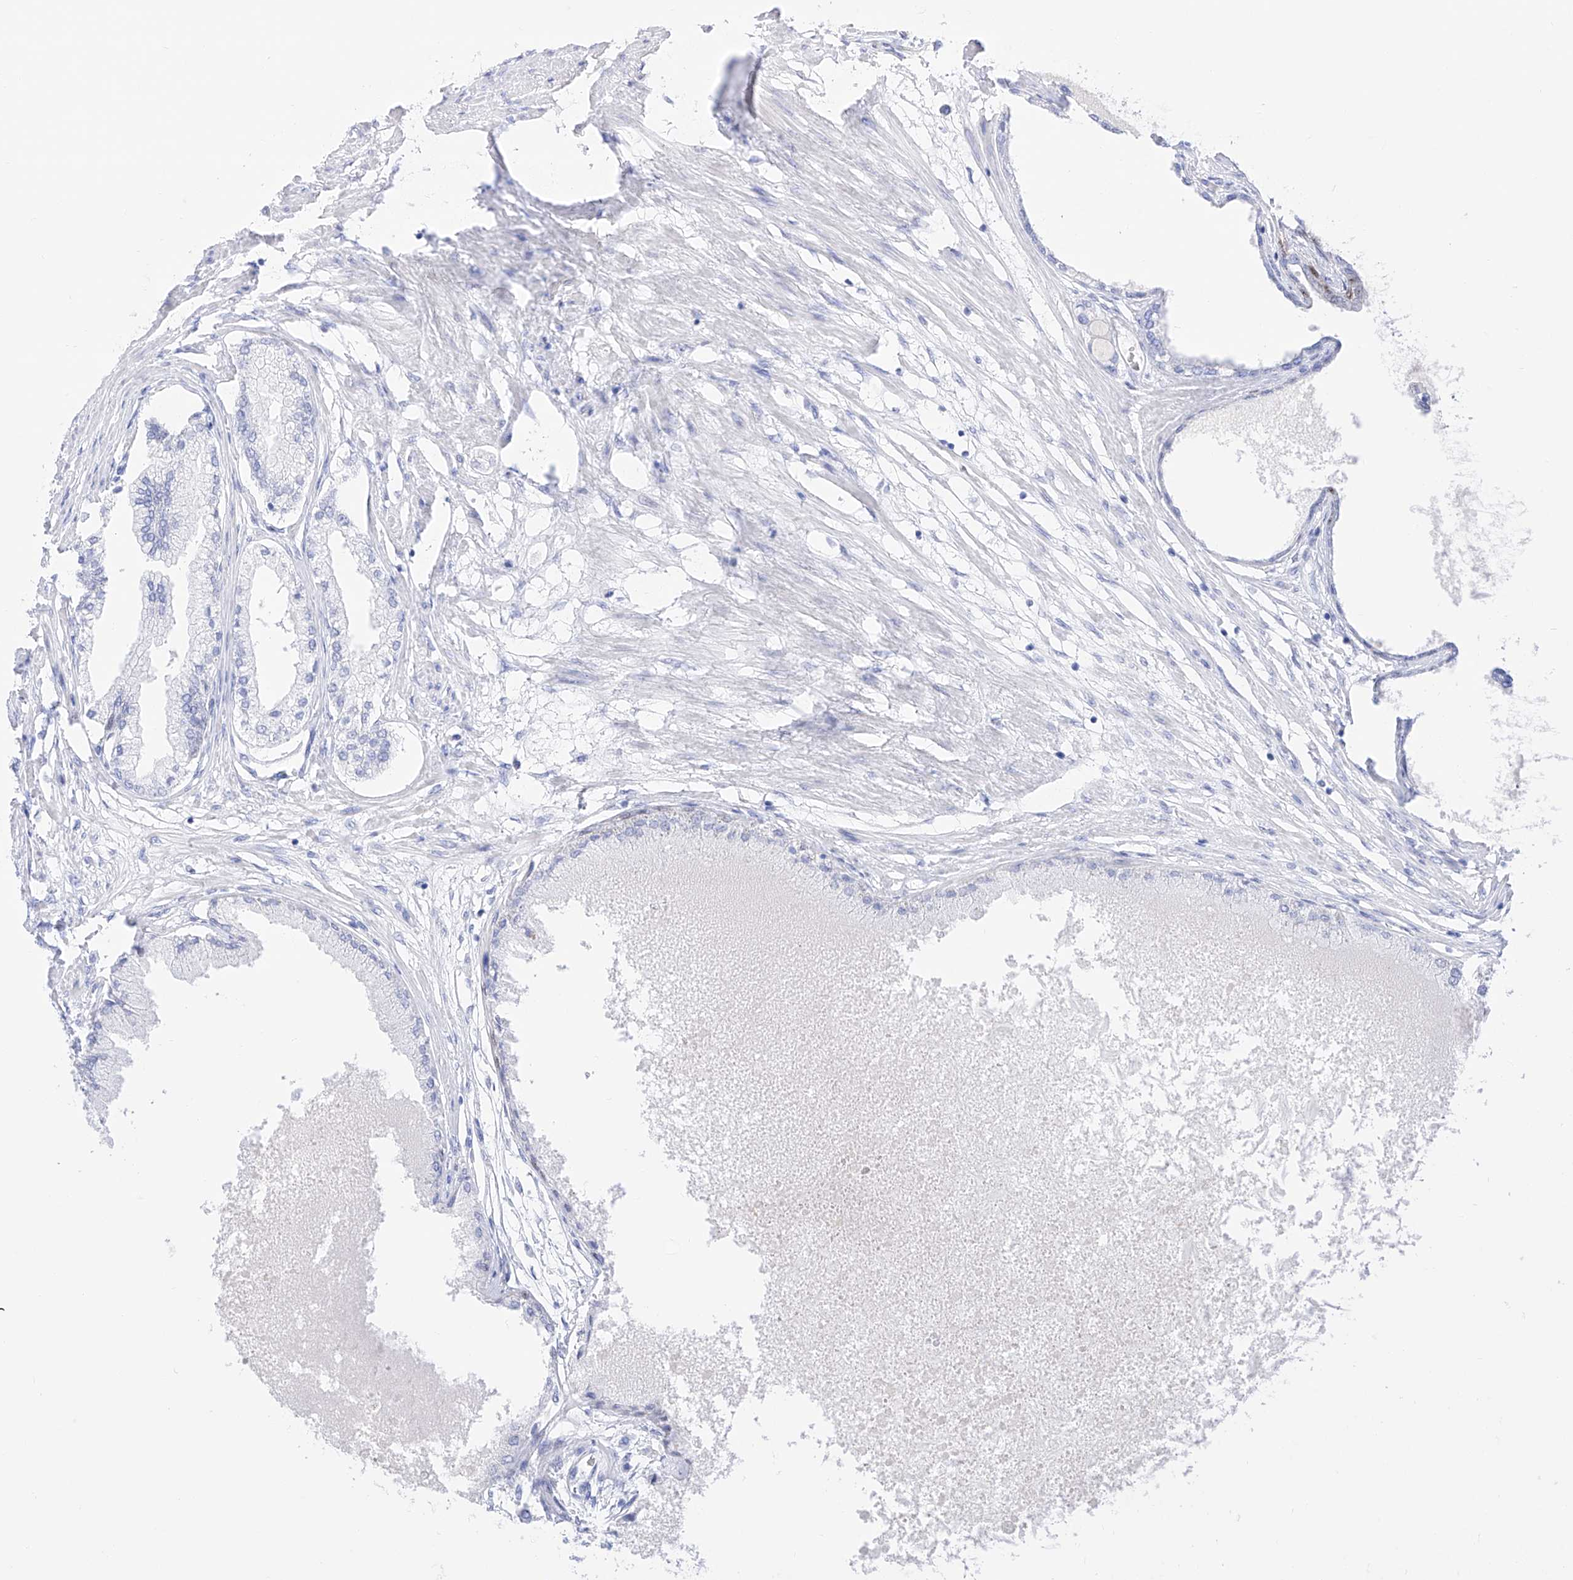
{"staining": {"intensity": "negative", "quantity": "none", "location": "none"}, "tissue": "prostate cancer", "cell_type": "Tumor cells", "image_type": "cancer", "snomed": [{"axis": "morphology", "description": "Adenocarcinoma, Low grade"}, {"axis": "topography", "description": "Prostate"}], "caption": "Human prostate cancer (adenocarcinoma (low-grade)) stained for a protein using IHC exhibits no positivity in tumor cells.", "gene": "TRPC7", "patient": {"sex": "male", "age": 63}}